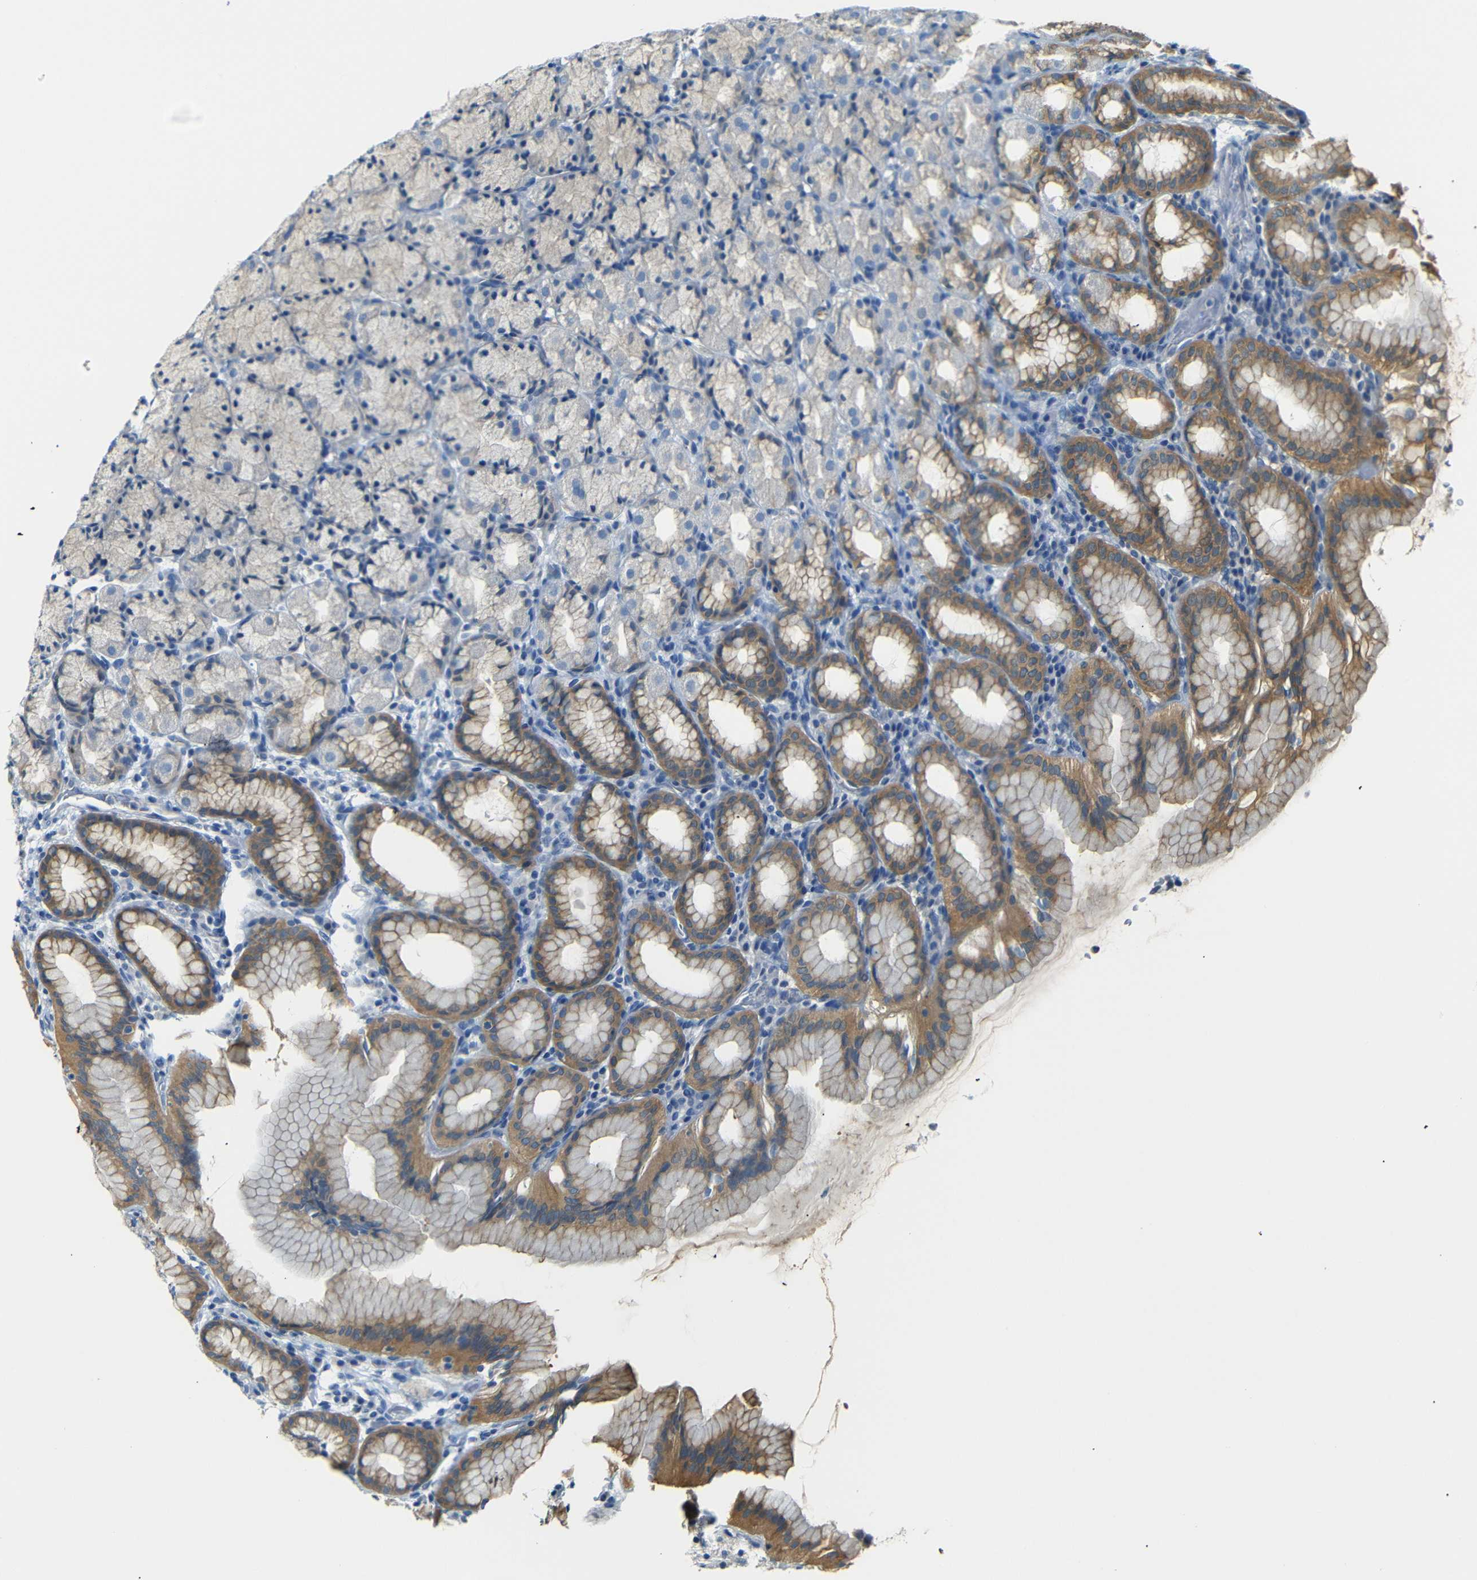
{"staining": {"intensity": "moderate", "quantity": "25%-75%", "location": "cytoplasmic/membranous"}, "tissue": "stomach", "cell_type": "Glandular cells", "image_type": "normal", "snomed": [{"axis": "morphology", "description": "Normal tissue, NOS"}, {"axis": "topography", "description": "Stomach, upper"}], "caption": "IHC (DAB) staining of benign stomach displays moderate cytoplasmic/membranous protein positivity in about 25%-75% of glandular cells.", "gene": "SFN", "patient": {"sex": "male", "age": 68}}